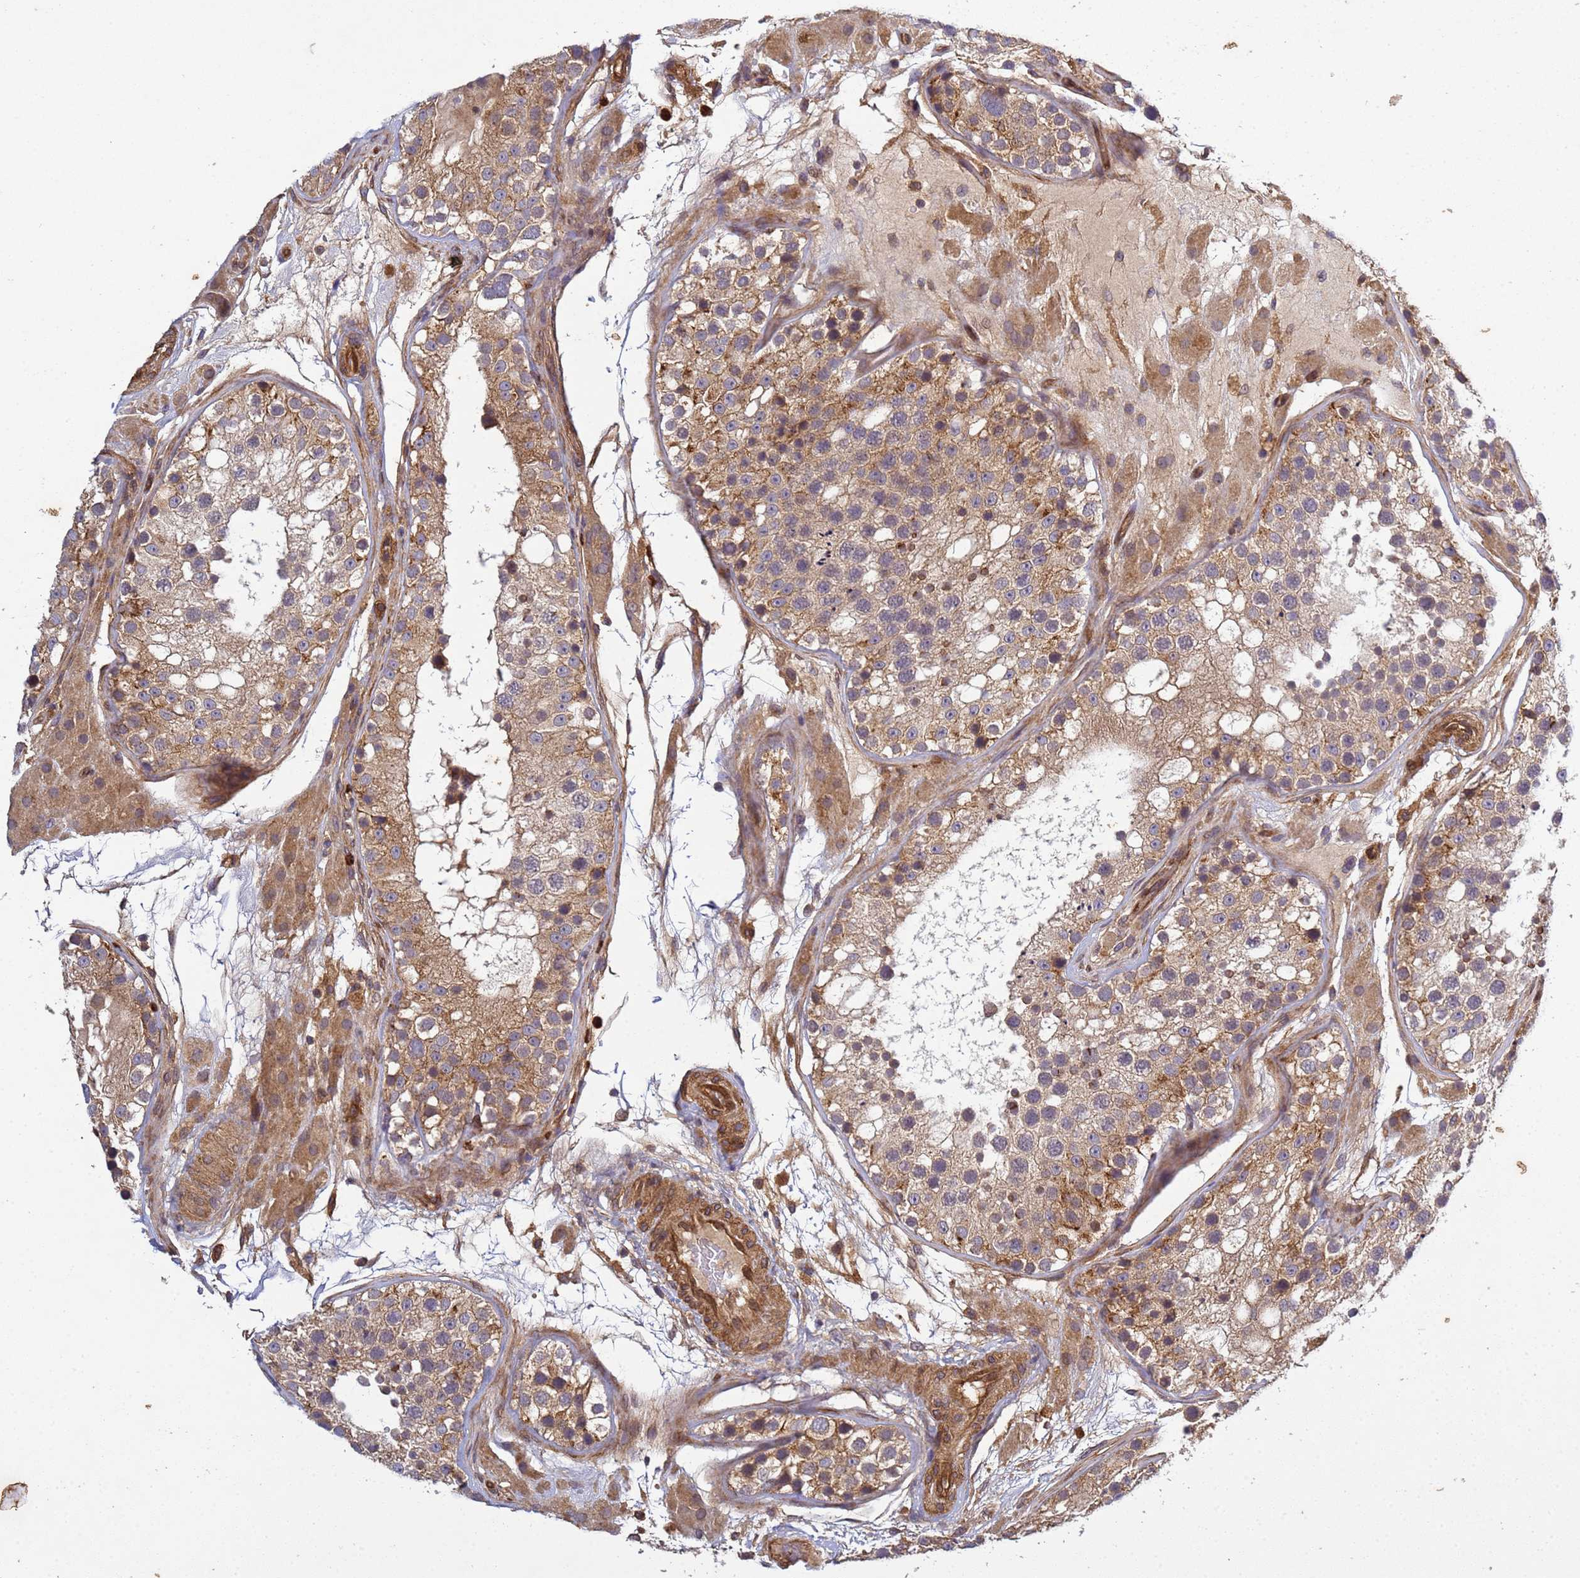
{"staining": {"intensity": "moderate", "quantity": "25%-75%", "location": "cytoplasmic/membranous"}, "tissue": "testis", "cell_type": "Cells in seminiferous ducts", "image_type": "normal", "snomed": [{"axis": "morphology", "description": "Normal tissue, NOS"}, {"axis": "topography", "description": "Testis"}], "caption": "About 25%-75% of cells in seminiferous ducts in benign testis reveal moderate cytoplasmic/membranous protein expression as visualized by brown immunohistochemical staining.", "gene": "C8orf34", "patient": {"sex": "male", "age": 26}}